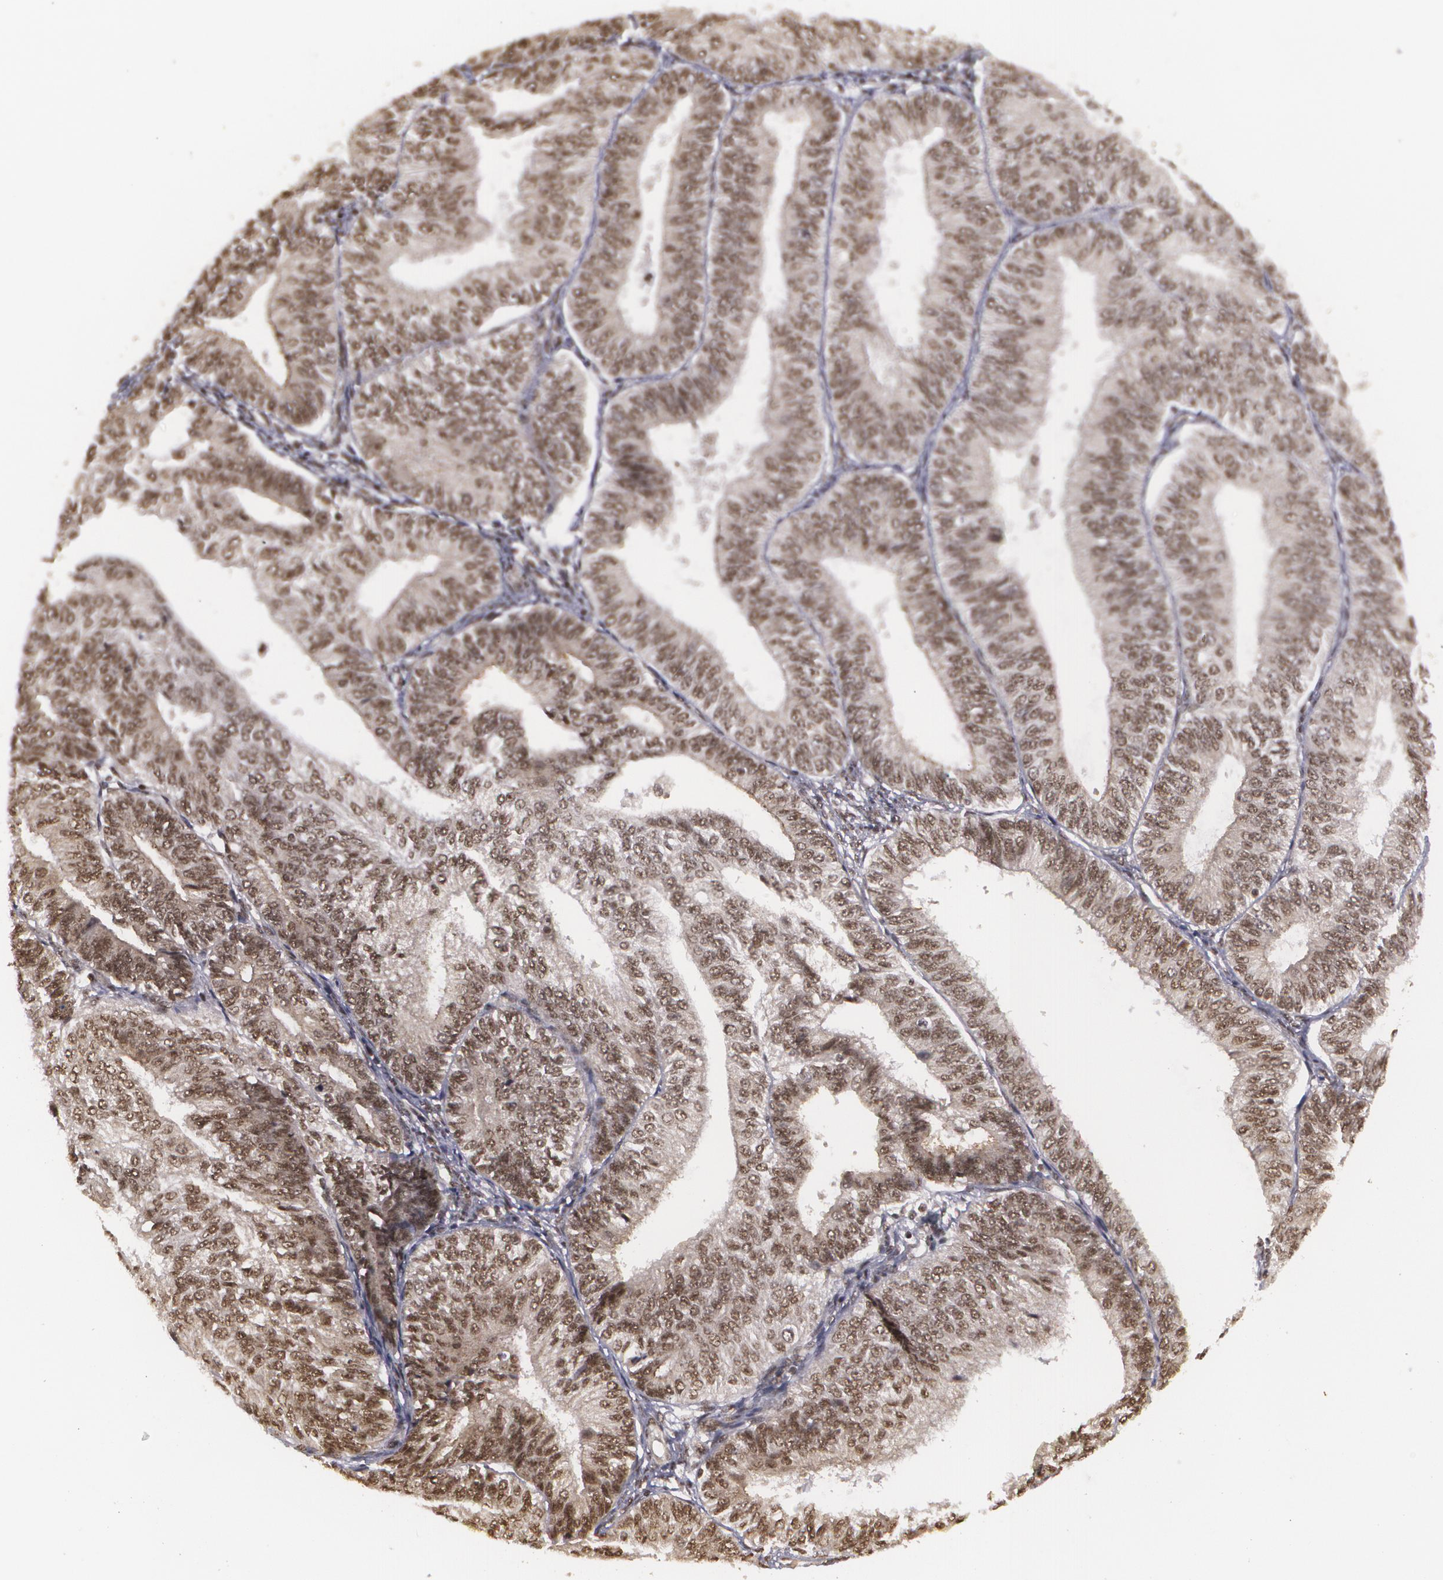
{"staining": {"intensity": "moderate", "quantity": ">75%", "location": "nuclear"}, "tissue": "endometrial cancer", "cell_type": "Tumor cells", "image_type": "cancer", "snomed": [{"axis": "morphology", "description": "Adenocarcinoma, NOS"}, {"axis": "topography", "description": "Endometrium"}], "caption": "Immunohistochemistry (IHC) image of neoplastic tissue: adenocarcinoma (endometrial) stained using immunohistochemistry reveals medium levels of moderate protein expression localized specifically in the nuclear of tumor cells, appearing as a nuclear brown color.", "gene": "RXRB", "patient": {"sex": "female", "age": 55}}